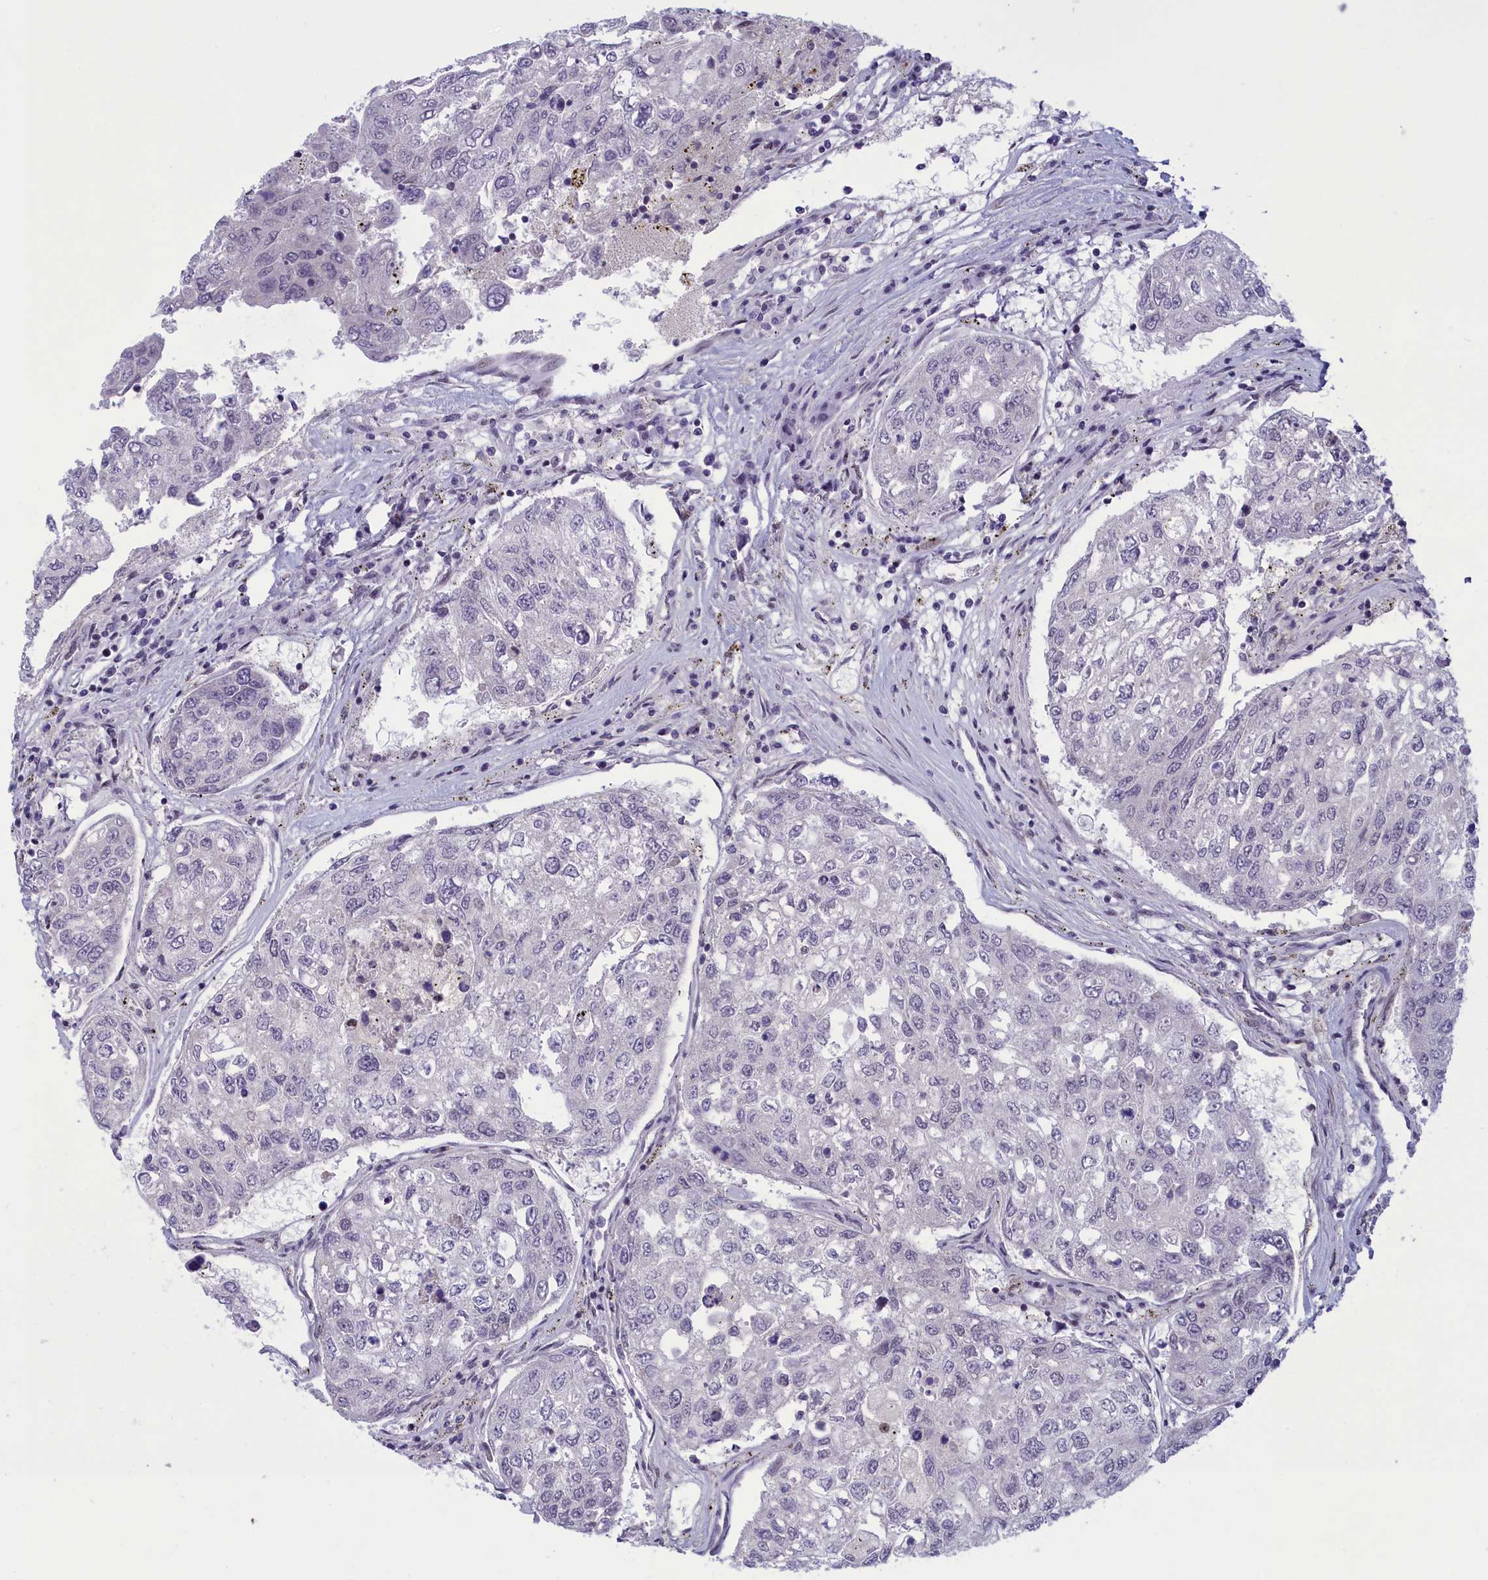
{"staining": {"intensity": "negative", "quantity": "none", "location": "none"}, "tissue": "urothelial cancer", "cell_type": "Tumor cells", "image_type": "cancer", "snomed": [{"axis": "morphology", "description": "Urothelial carcinoma, High grade"}, {"axis": "topography", "description": "Lymph node"}, {"axis": "topography", "description": "Urinary bladder"}], "caption": "This micrograph is of urothelial cancer stained with IHC to label a protein in brown with the nuclei are counter-stained blue. There is no staining in tumor cells.", "gene": "CORO2A", "patient": {"sex": "male", "age": 51}}